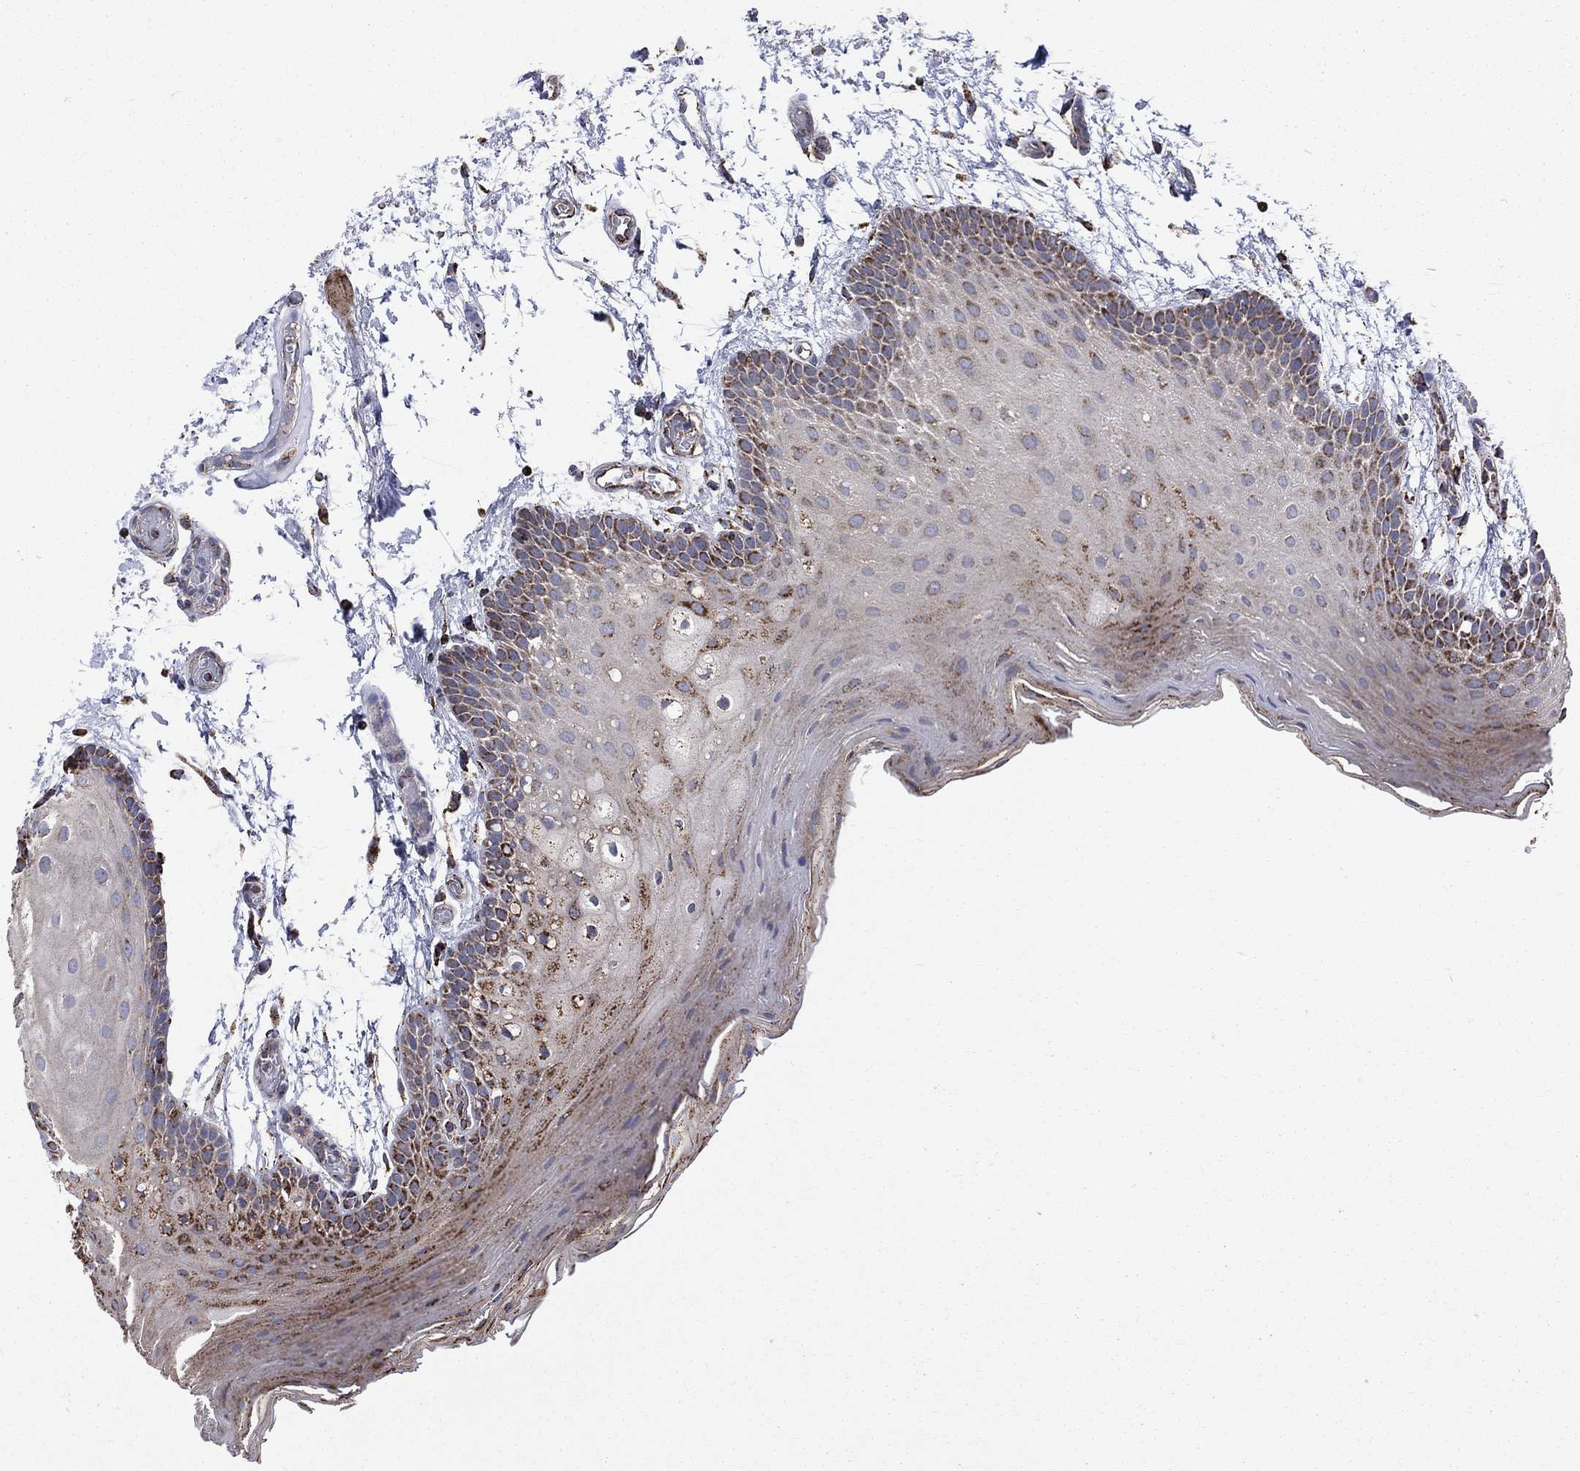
{"staining": {"intensity": "strong", "quantity": "<25%", "location": "cytoplasmic/membranous"}, "tissue": "oral mucosa", "cell_type": "Squamous epithelial cells", "image_type": "normal", "snomed": [{"axis": "morphology", "description": "Normal tissue, NOS"}, {"axis": "topography", "description": "Oral tissue"}], "caption": "Normal oral mucosa demonstrates strong cytoplasmic/membranous positivity in approximately <25% of squamous epithelial cells, visualized by immunohistochemistry. (Brightfield microscopy of DAB IHC at high magnification).", "gene": "GOT2", "patient": {"sex": "male", "age": 62}}